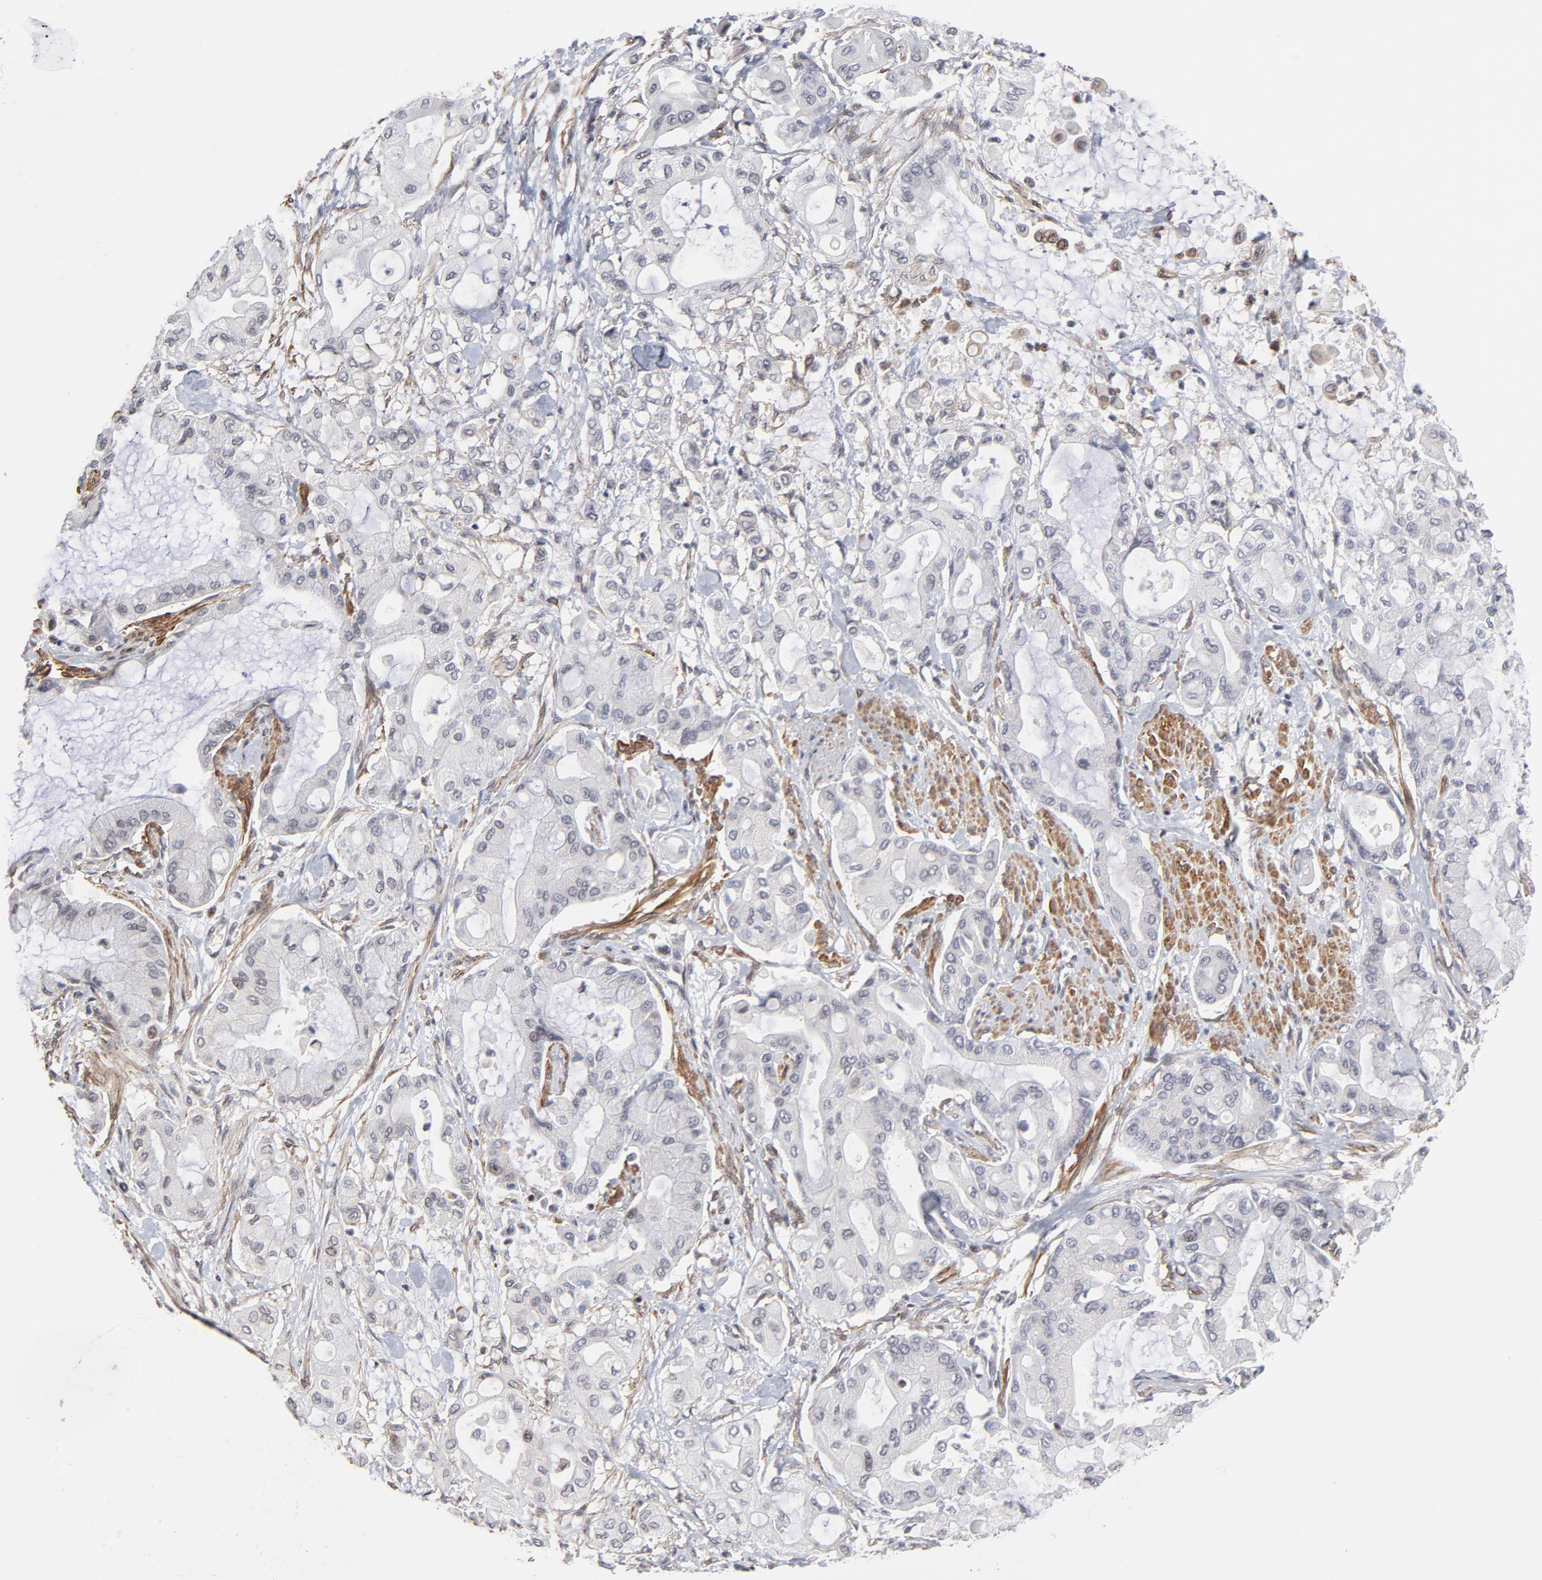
{"staining": {"intensity": "weak", "quantity": "<25%", "location": "cytoplasmic/membranous"}, "tissue": "pancreatic cancer", "cell_type": "Tumor cells", "image_type": "cancer", "snomed": [{"axis": "morphology", "description": "Adenocarcinoma, NOS"}, {"axis": "morphology", "description": "Adenocarcinoma, metastatic, NOS"}, {"axis": "topography", "description": "Lymph node"}, {"axis": "topography", "description": "Pancreas"}, {"axis": "topography", "description": "Duodenum"}], "caption": "Tumor cells show no significant staining in pancreatic cancer.", "gene": "CTCF", "patient": {"sex": "female", "age": 64}}